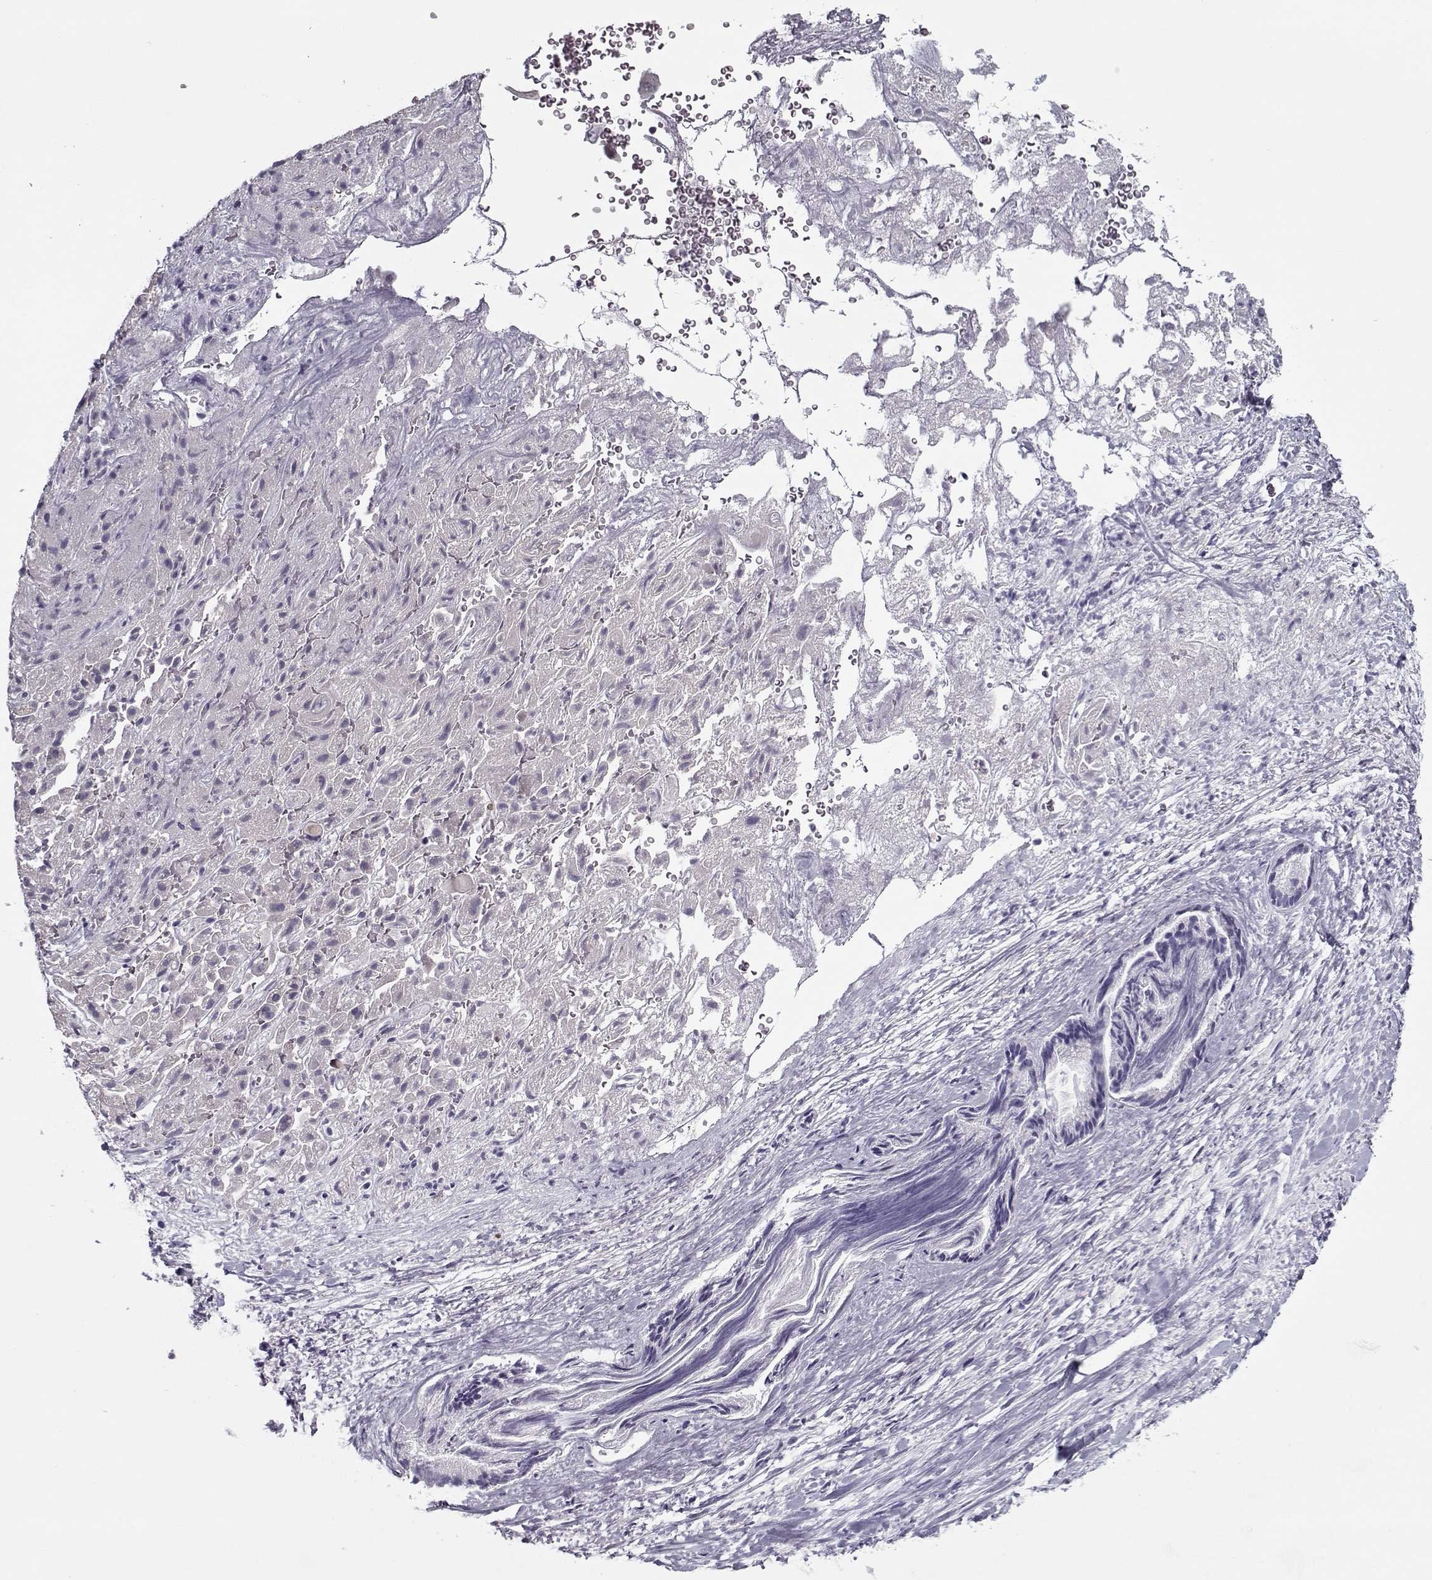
{"staining": {"intensity": "negative", "quantity": "none", "location": "none"}, "tissue": "liver cancer", "cell_type": "Tumor cells", "image_type": "cancer", "snomed": [{"axis": "morphology", "description": "Cholangiocarcinoma"}, {"axis": "topography", "description": "Liver"}], "caption": "The immunohistochemistry (IHC) micrograph has no significant positivity in tumor cells of cholangiocarcinoma (liver) tissue.", "gene": "SEC16B", "patient": {"sex": "female", "age": 52}}